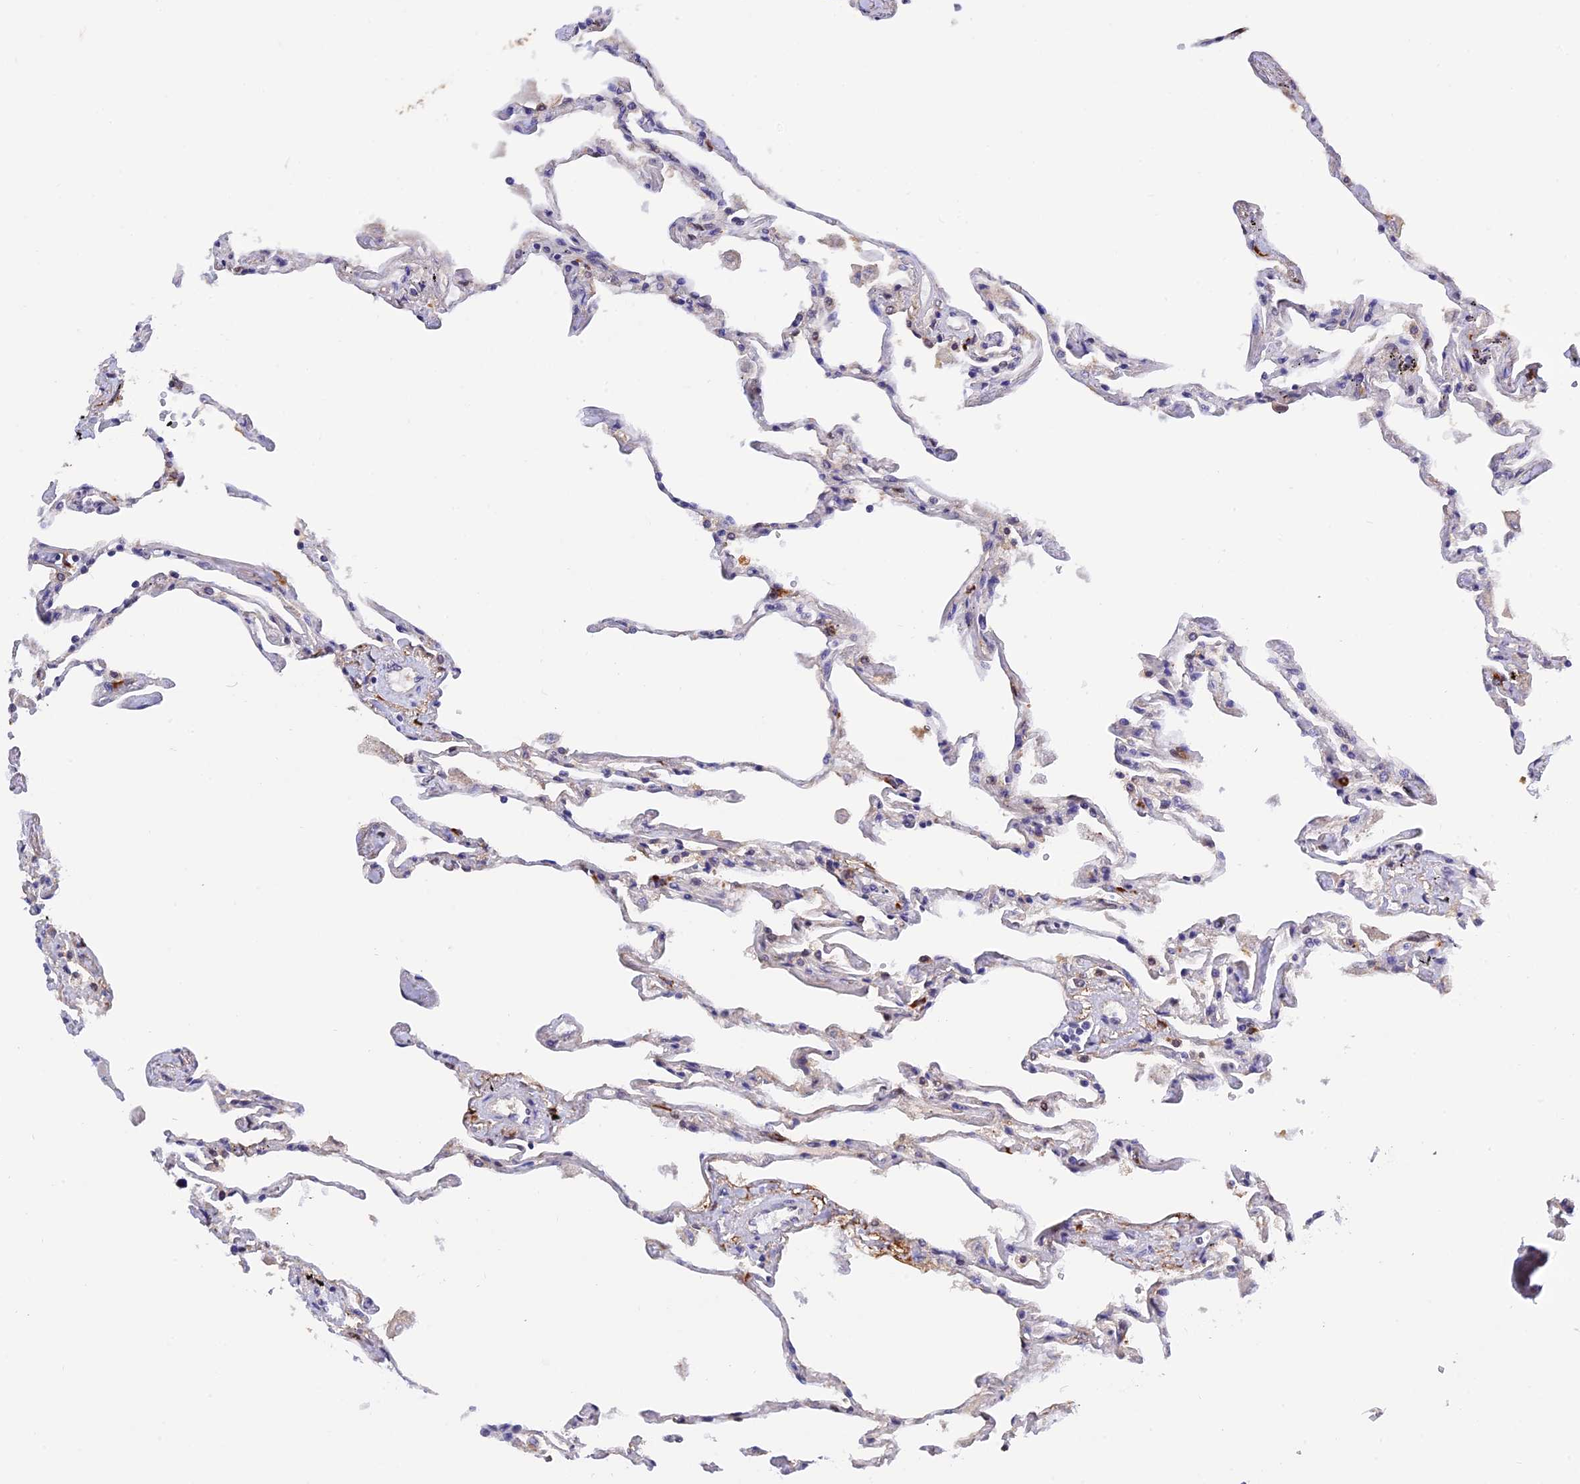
{"staining": {"intensity": "moderate", "quantity": "<25%", "location": "cytoplasmic/membranous"}, "tissue": "lung", "cell_type": "Alveolar cells", "image_type": "normal", "snomed": [{"axis": "morphology", "description": "Normal tissue, NOS"}, {"axis": "topography", "description": "Lung"}], "caption": "Approximately <25% of alveolar cells in unremarkable lung display moderate cytoplasmic/membranous protein expression as visualized by brown immunohistochemical staining.", "gene": "MNS1", "patient": {"sex": "female", "age": 67}}